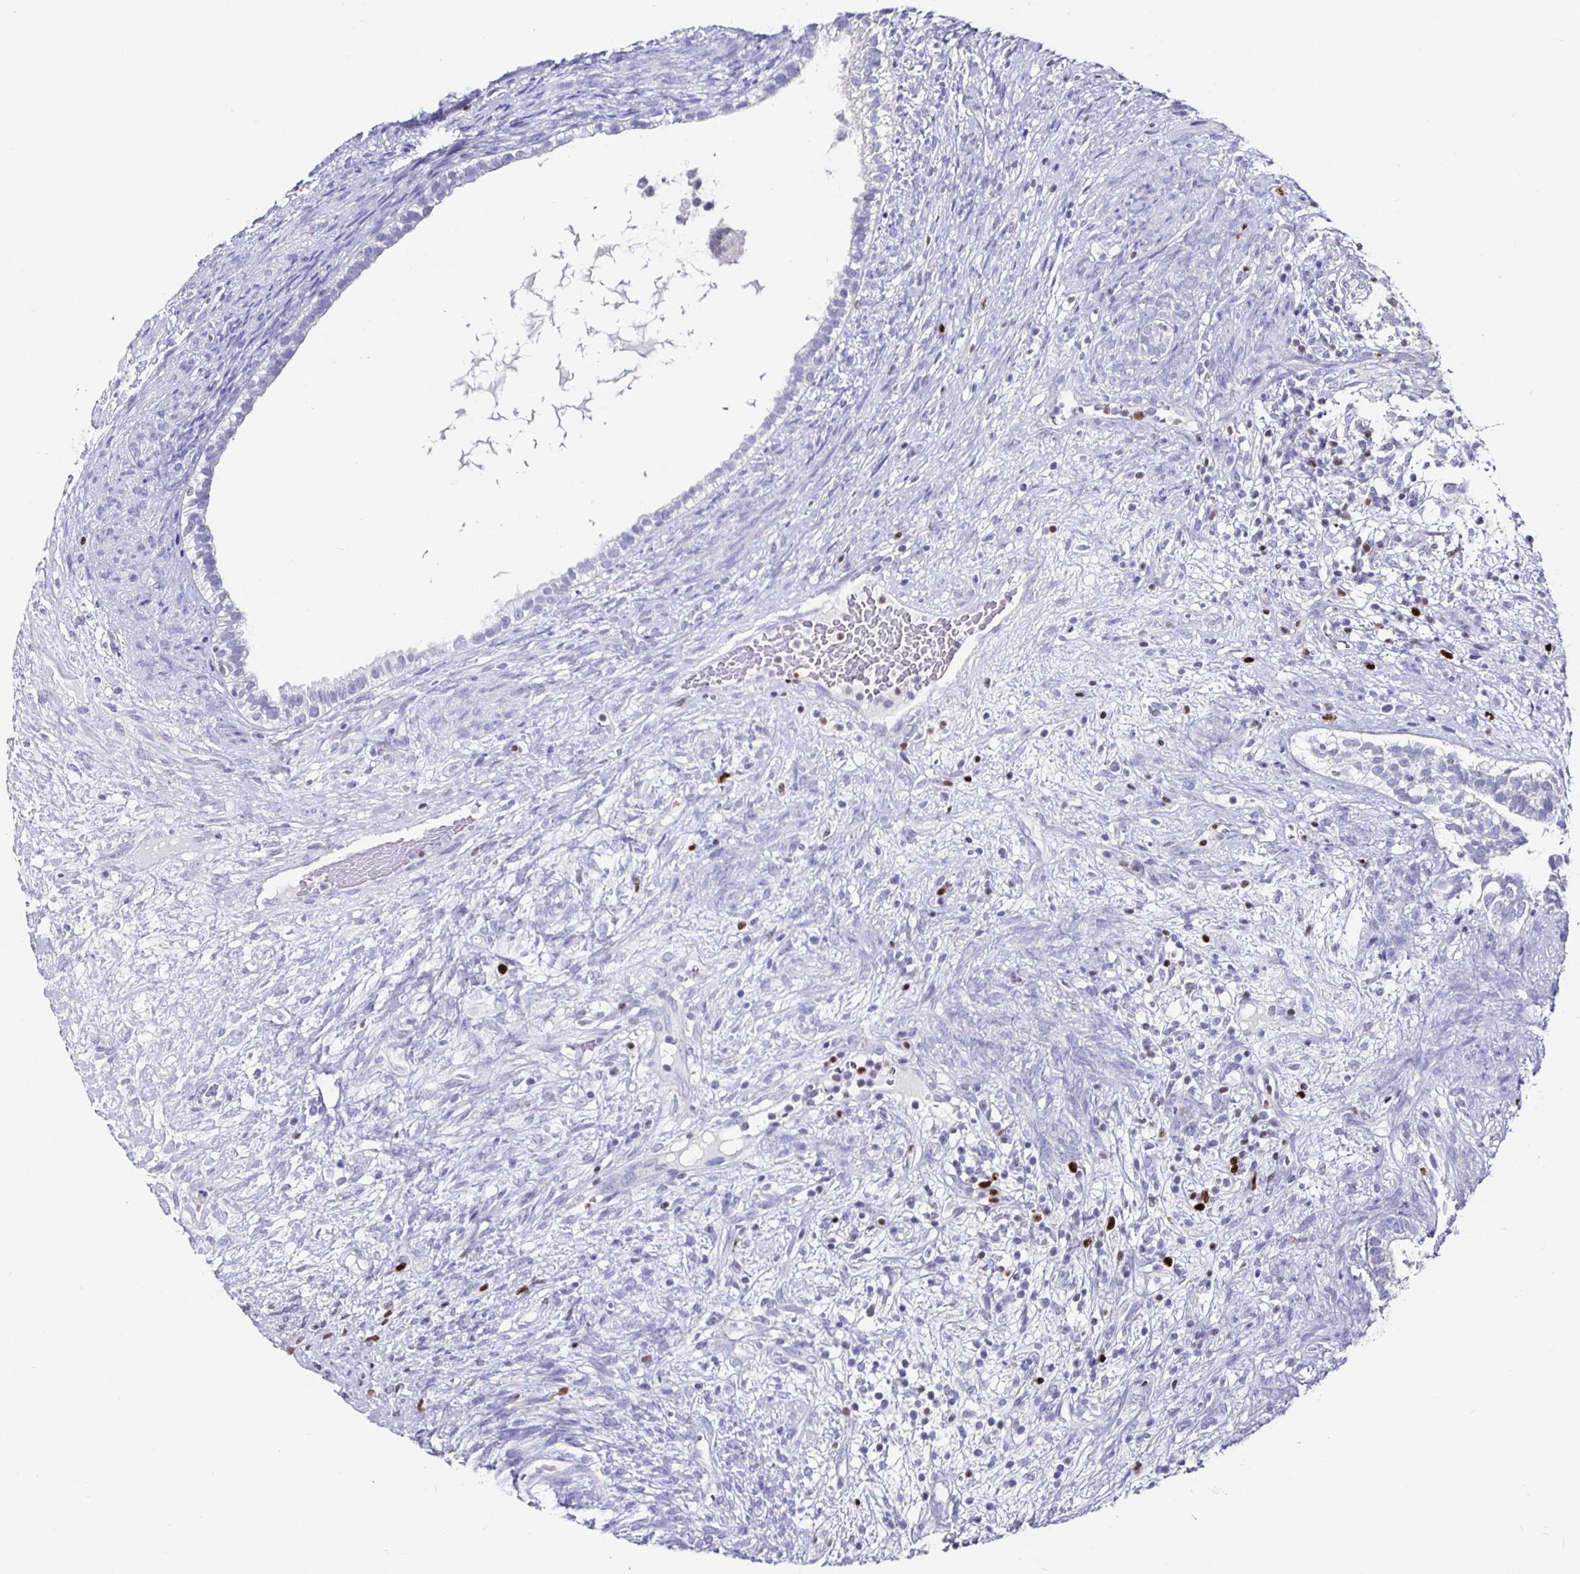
{"staining": {"intensity": "negative", "quantity": "none", "location": "none"}, "tissue": "testis cancer", "cell_type": "Tumor cells", "image_type": "cancer", "snomed": [{"axis": "morphology", "description": "Seminoma, NOS"}, {"axis": "morphology", "description": "Carcinoma, Embryonal, NOS"}, {"axis": "topography", "description": "Testis"}], "caption": "Protein analysis of testis cancer (seminoma) shows no significant positivity in tumor cells. Brightfield microscopy of immunohistochemistry stained with DAB (3,3'-diaminobenzidine) (brown) and hematoxylin (blue), captured at high magnification.", "gene": "RUNX2", "patient": {"sex": "male", "age": 41}}